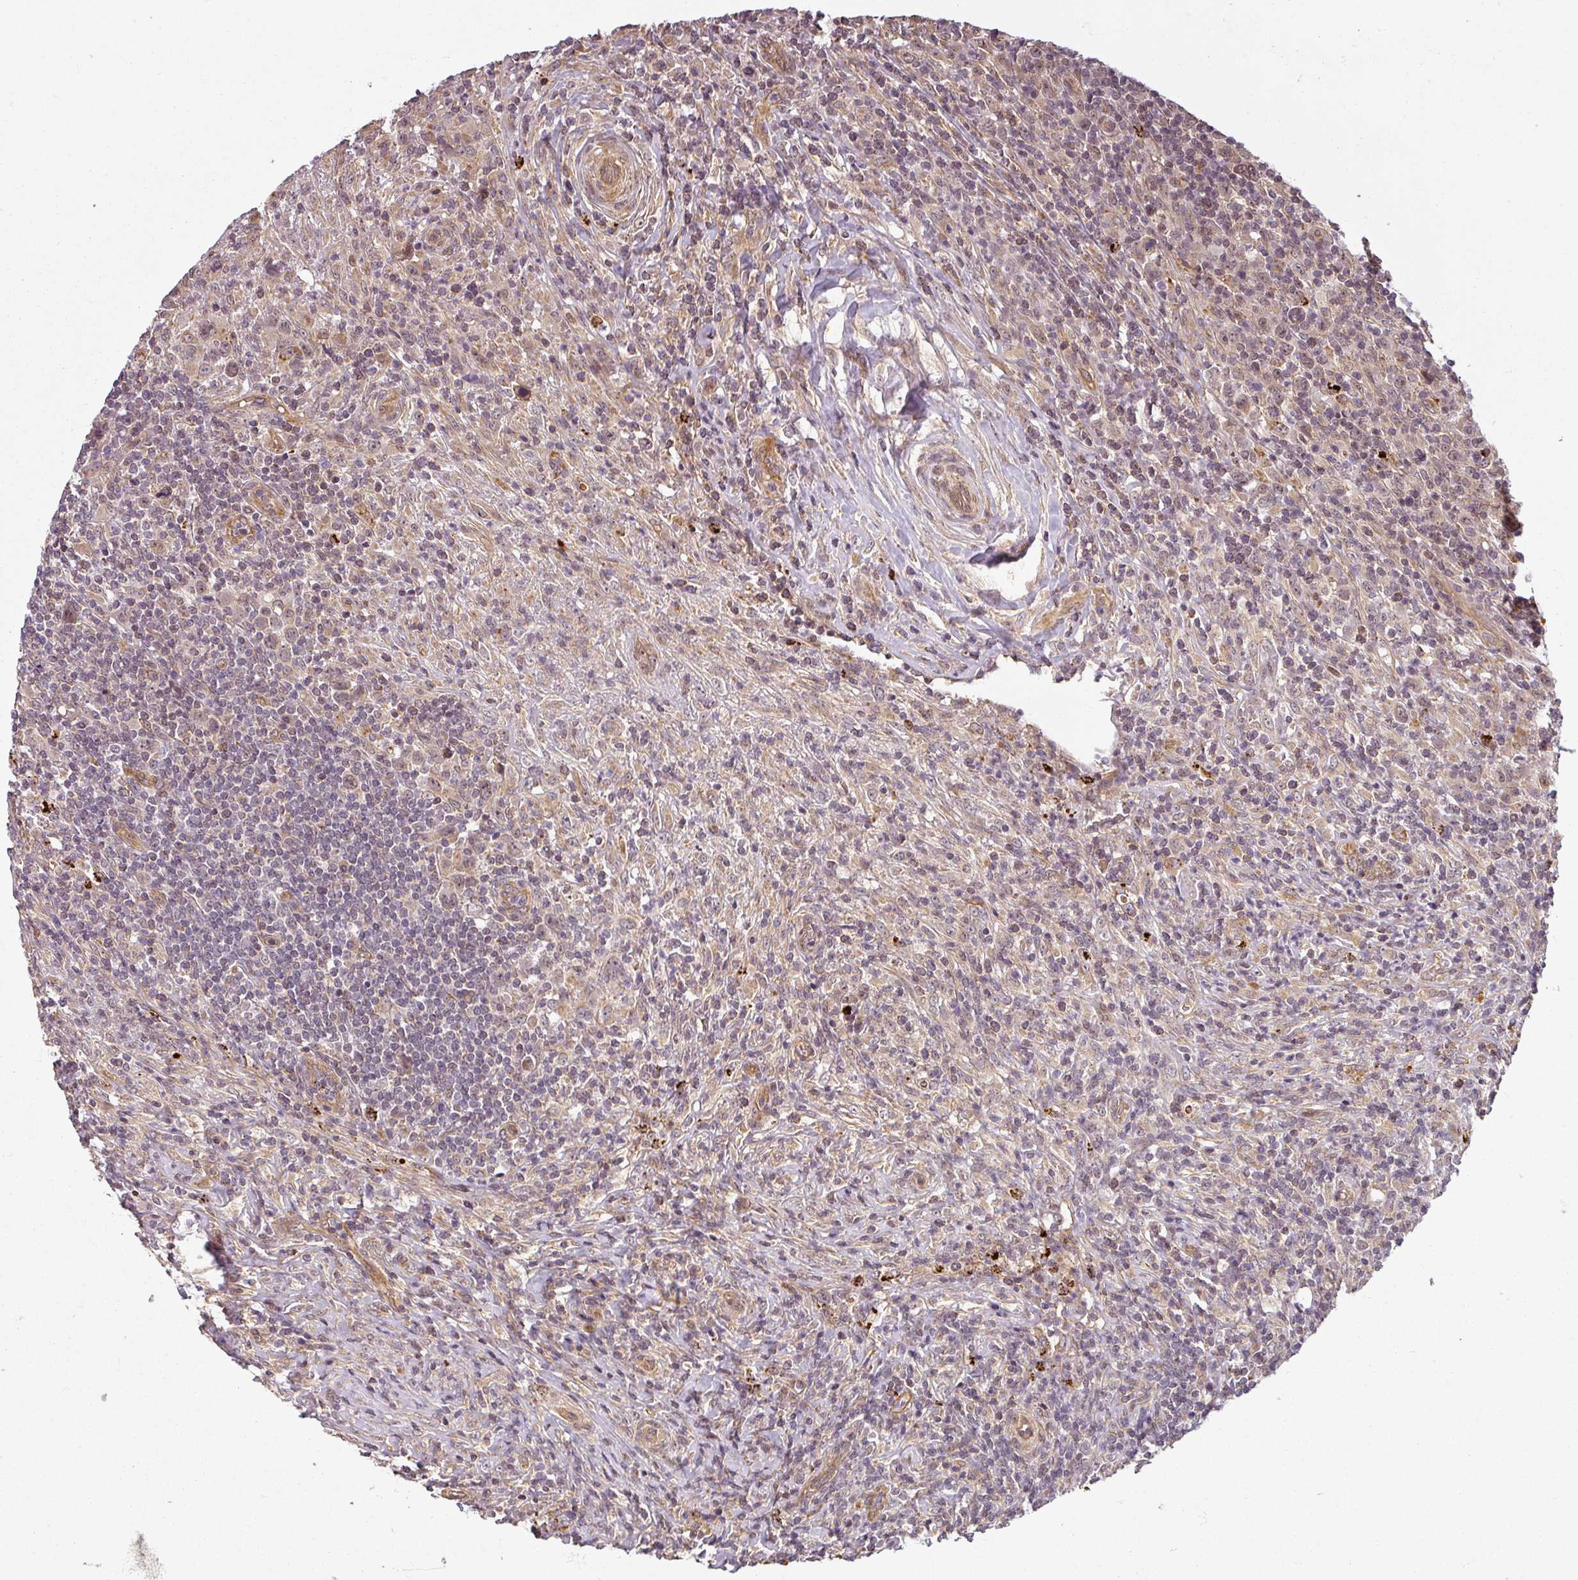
{"staining": {"intensity": "weak", "quantity": "<25%", "location": "cytoplasmic/membranous"}, "tissue": "lymphoma", "cell_type": "Tumor cells", "image_type": "cancer", "snomed": [{"axis": "morphology", "description": "Hodgkin's disease, NOS"}, {"axis": "topography", "description": "Lymph node"}], "caption": "High magnification brightfield microscopy of lymphoma stained with DAB (brown) and counterstained with hematoxylin (blue): tumor cells show no significant positivity.", "gene": "DIMT1", "patient": {"sex": "female", "age": 18}}